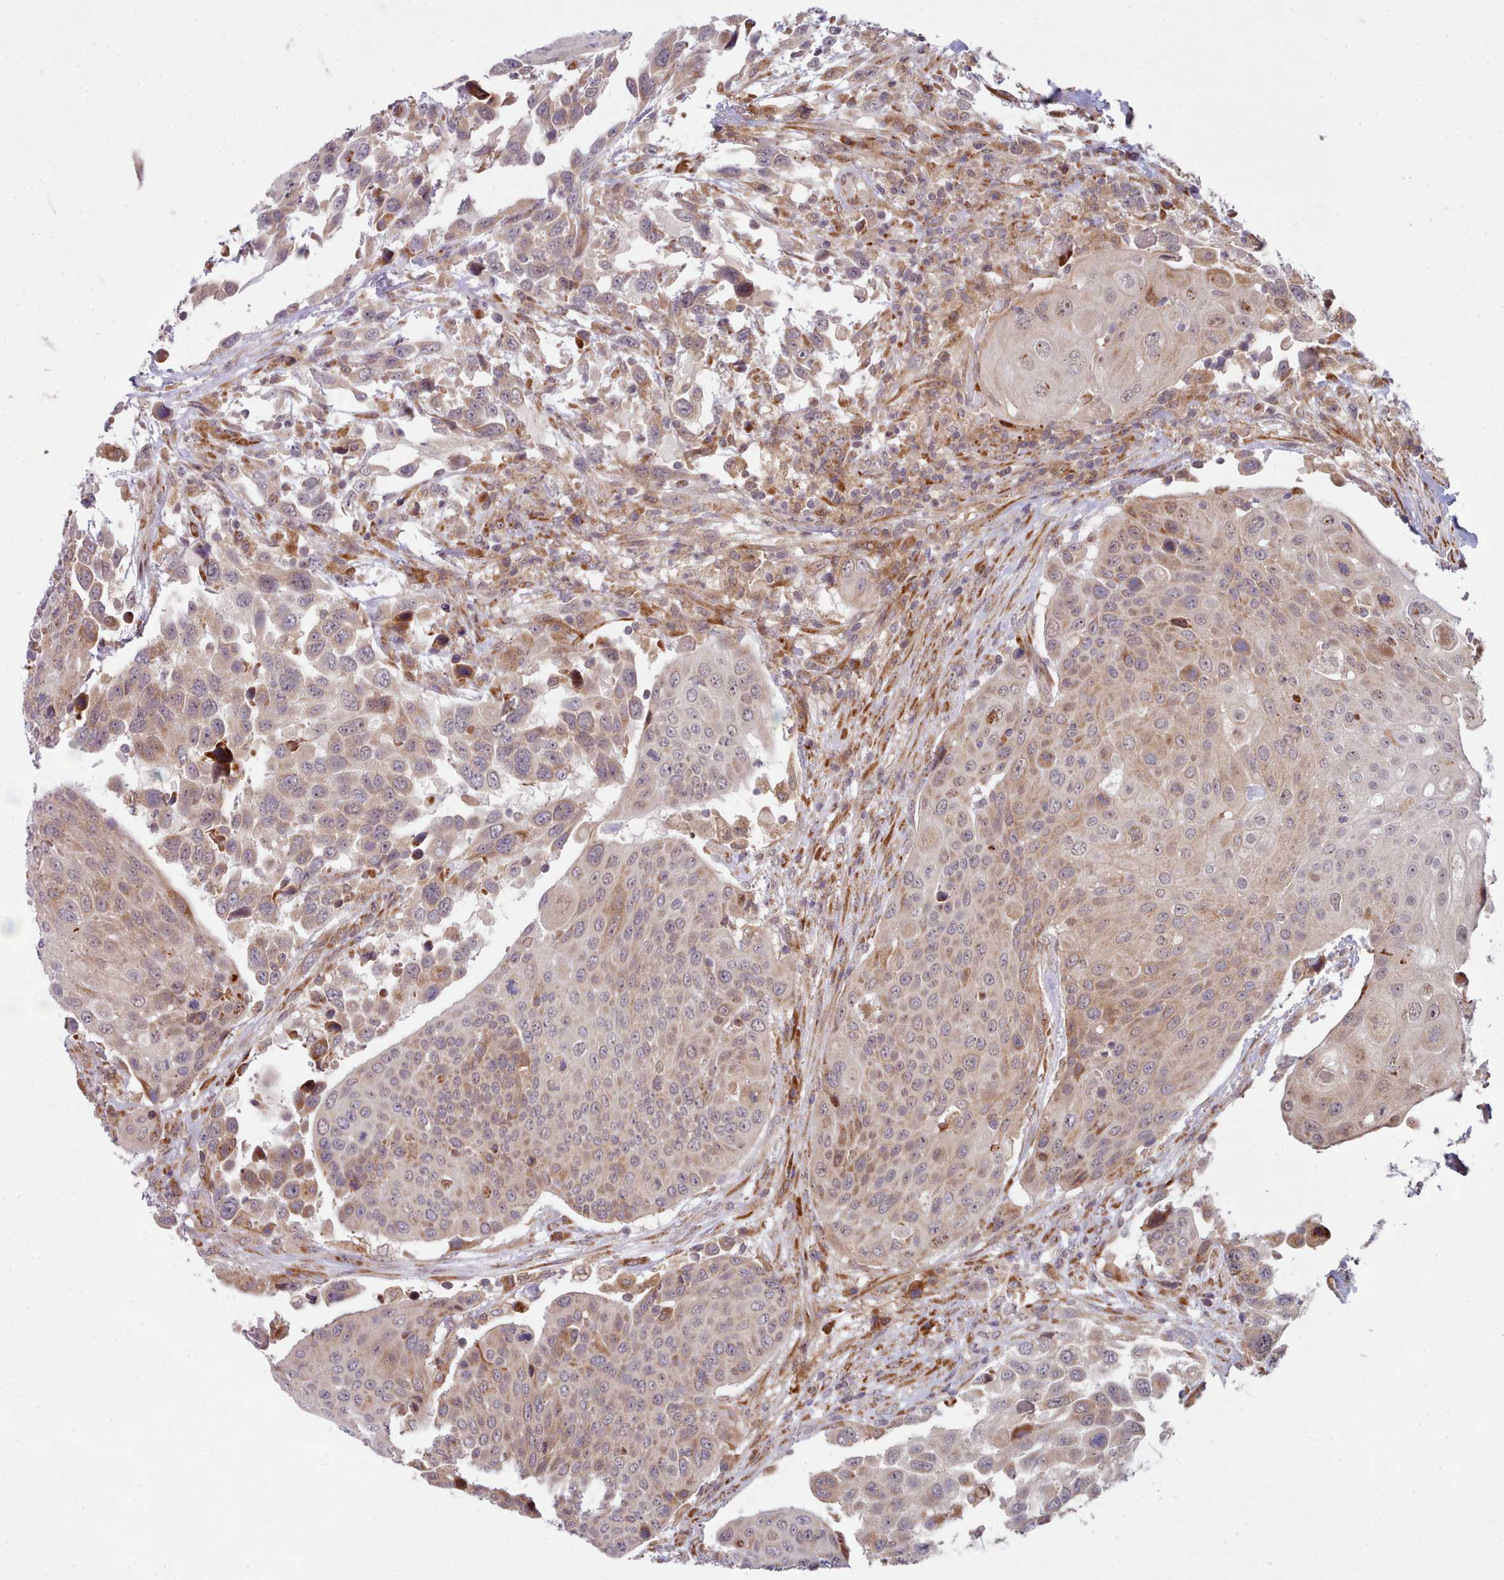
{"staining": {"intensity": "moderate", "quantity": "25%-75%", "location": "cytoplasmic/membranous"}, "tissue": "urothelial cancer", "cell_type": "Tumor cells", "image_type": "cancer", "snomed": [{"axis": "morphology", "description": "Urothelial carcinoma, High grade"}, {"axis": "topography", "description": "Urinary bladder"}], "caption": "The immunohistochemical stain highlights moderate cytoplasmic/membranous expression in tumor cells of urothelial cancer tissue.", "gene": "TRIM26", "patient": {"sex": "female", "age": 70}}